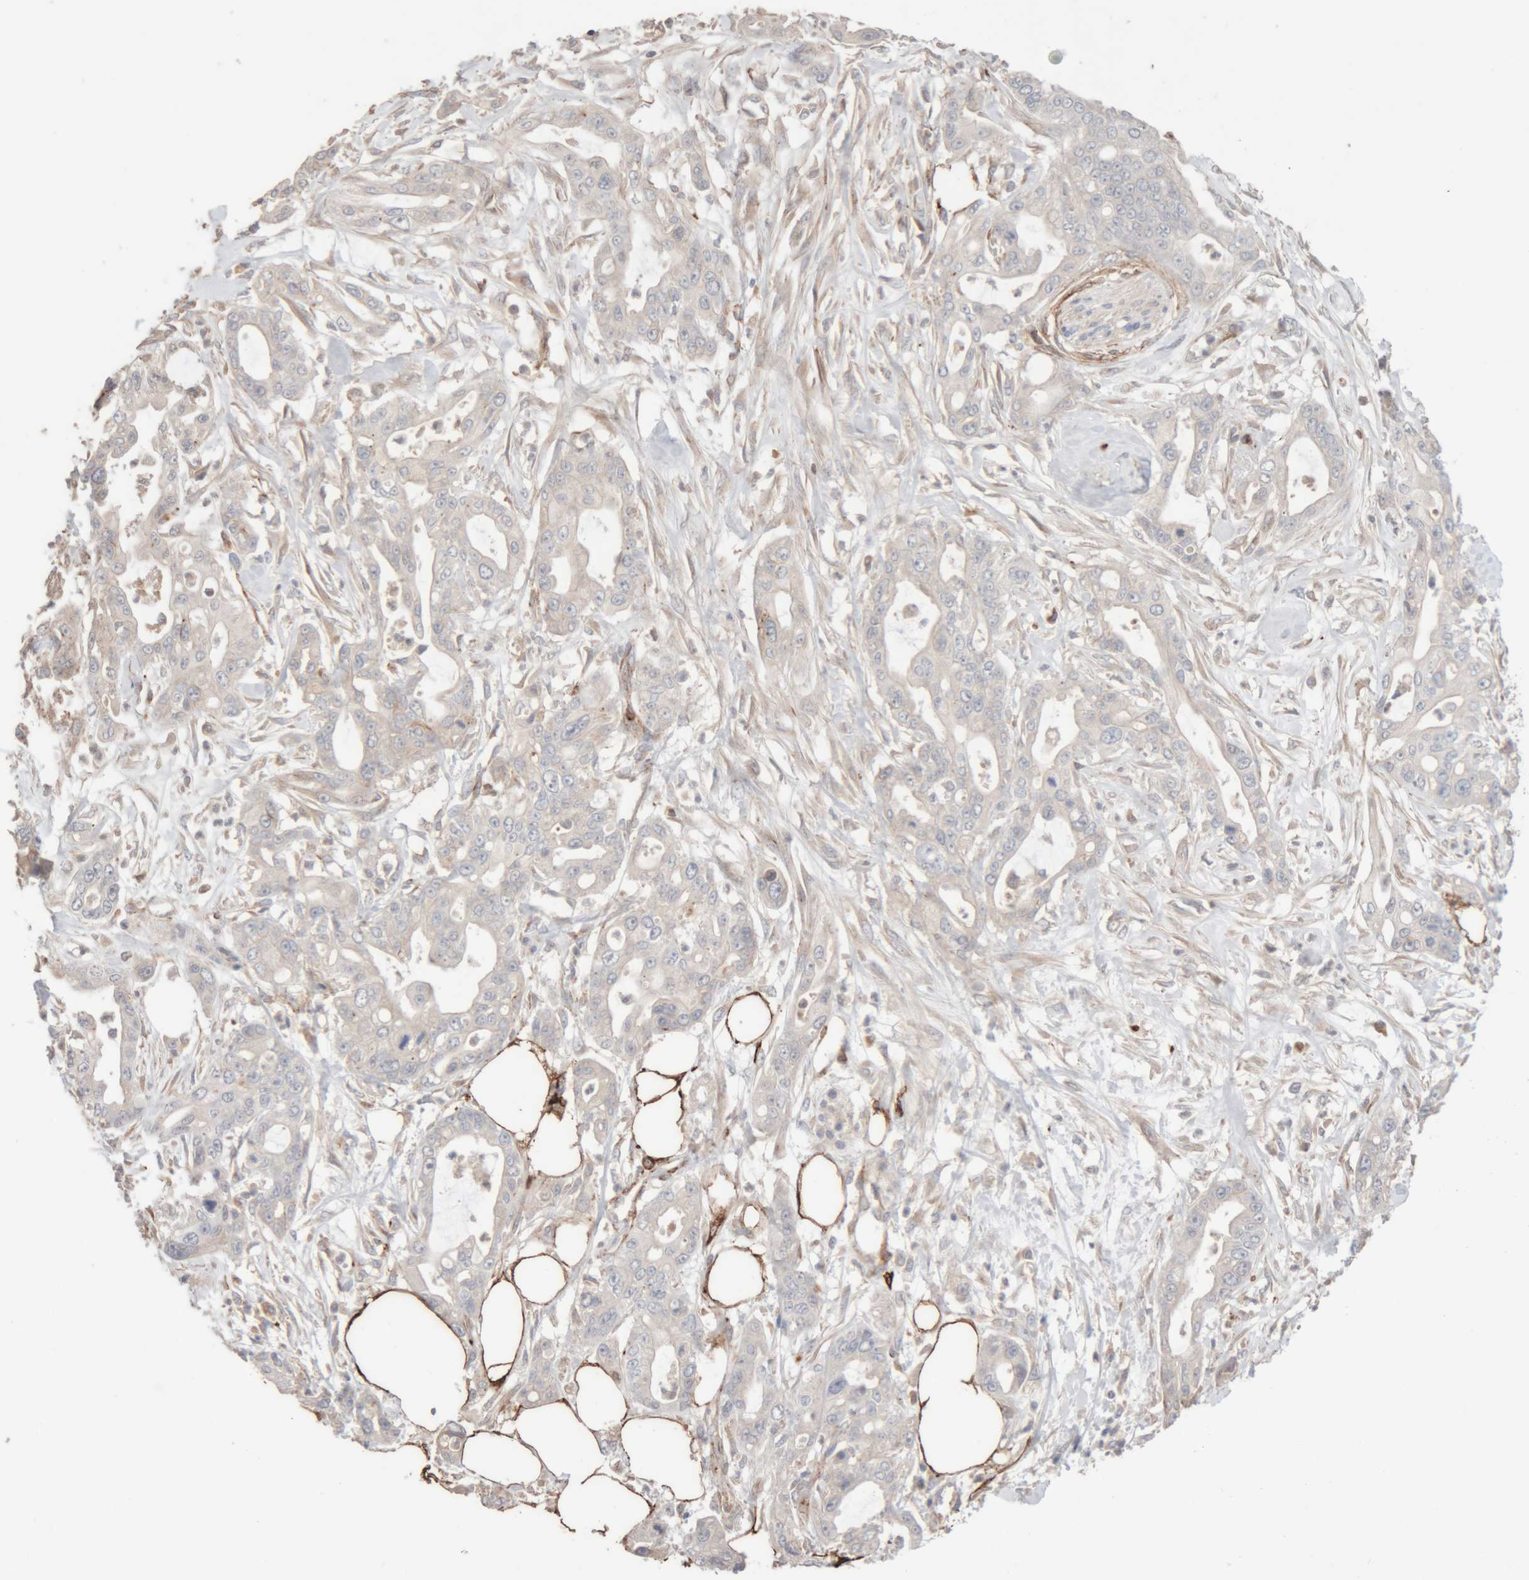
{"staining": {"intensity": "negative", "quantity": "none", "location": "none"}, "tissue": "pancreatic cancer", "cell_type": "Tumor cells", "image_type": "cancer", "snomed": [{"axis": "morphology", "description": "Adenocarcinoma, NOS"}, {"axis": "topography", "description": "Pancreas"}], "caption": "DAB immunohistochemical staining of human adenocarcinoma (pancreatic) exhibits no significant expression in tumor cells. (Brightfield microscopy of DAB (3,3'-diaminobenzidine) immunohistochemistry (IHC) at high magnification).", "gene": "RAB32", "patient": {"sex": "male", "age": 68}}